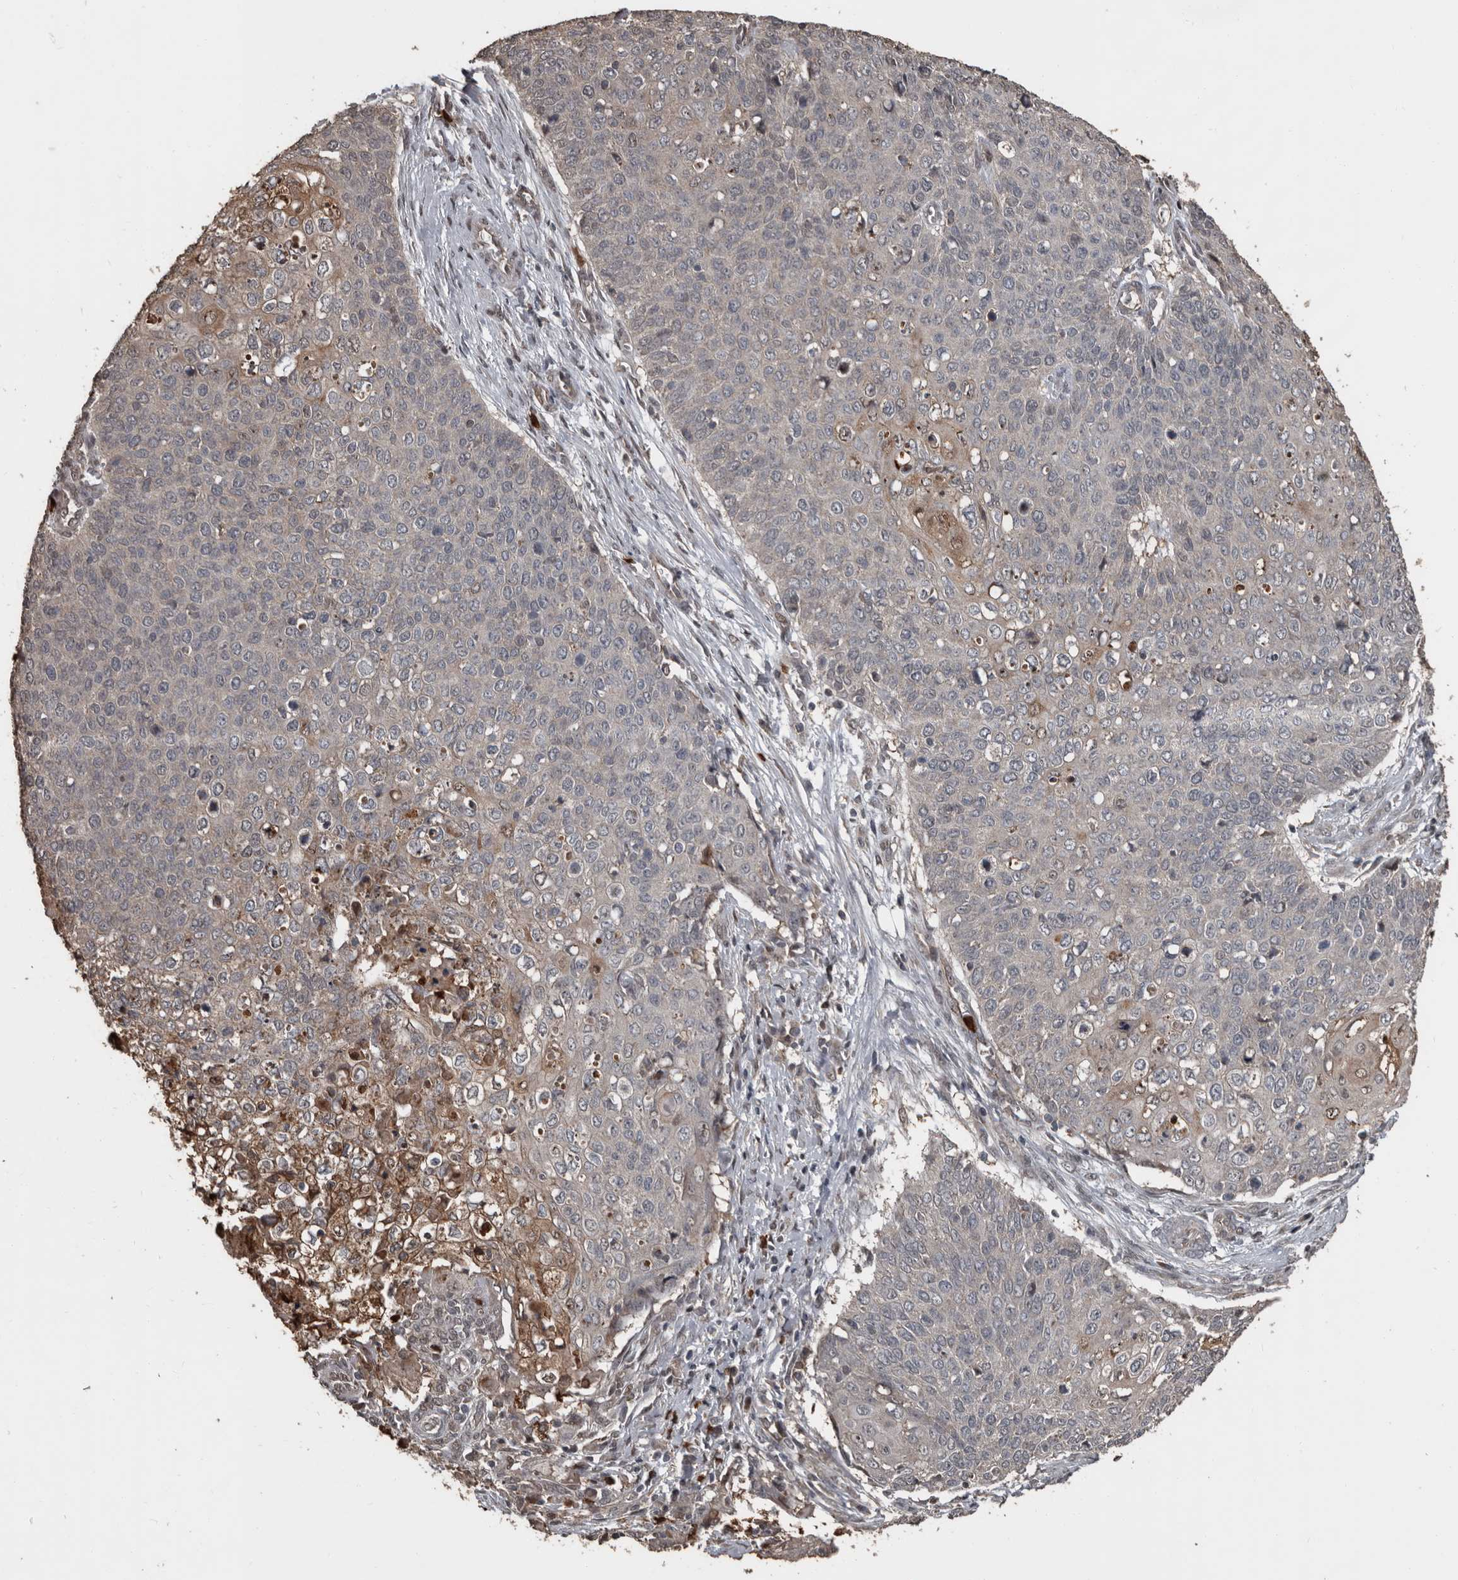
{"staining": {"intensity": "moderate", "quantity": "<25%", "location": "cytoplasmic/membranous,nuclear"}, "tissue": "cervical cancer", "cell_type": "Tumor cells", "image_type": "cancer", "snomed": [{"axis": "morphology", "description": "Squamous cell carcinoma, NOS"}, {"axis": "topography", "description": "Cervix"}], "caption": "An image showing moderate cytoplasmic/membranous and nuclear expression in approximately <25% of tumor cells in cervical cancer (squamous cell carcinoma), as visualized by brown immunohistochemical staining.", "gene": "FSBP", "patient": {"sex": "female", "age": 39}}